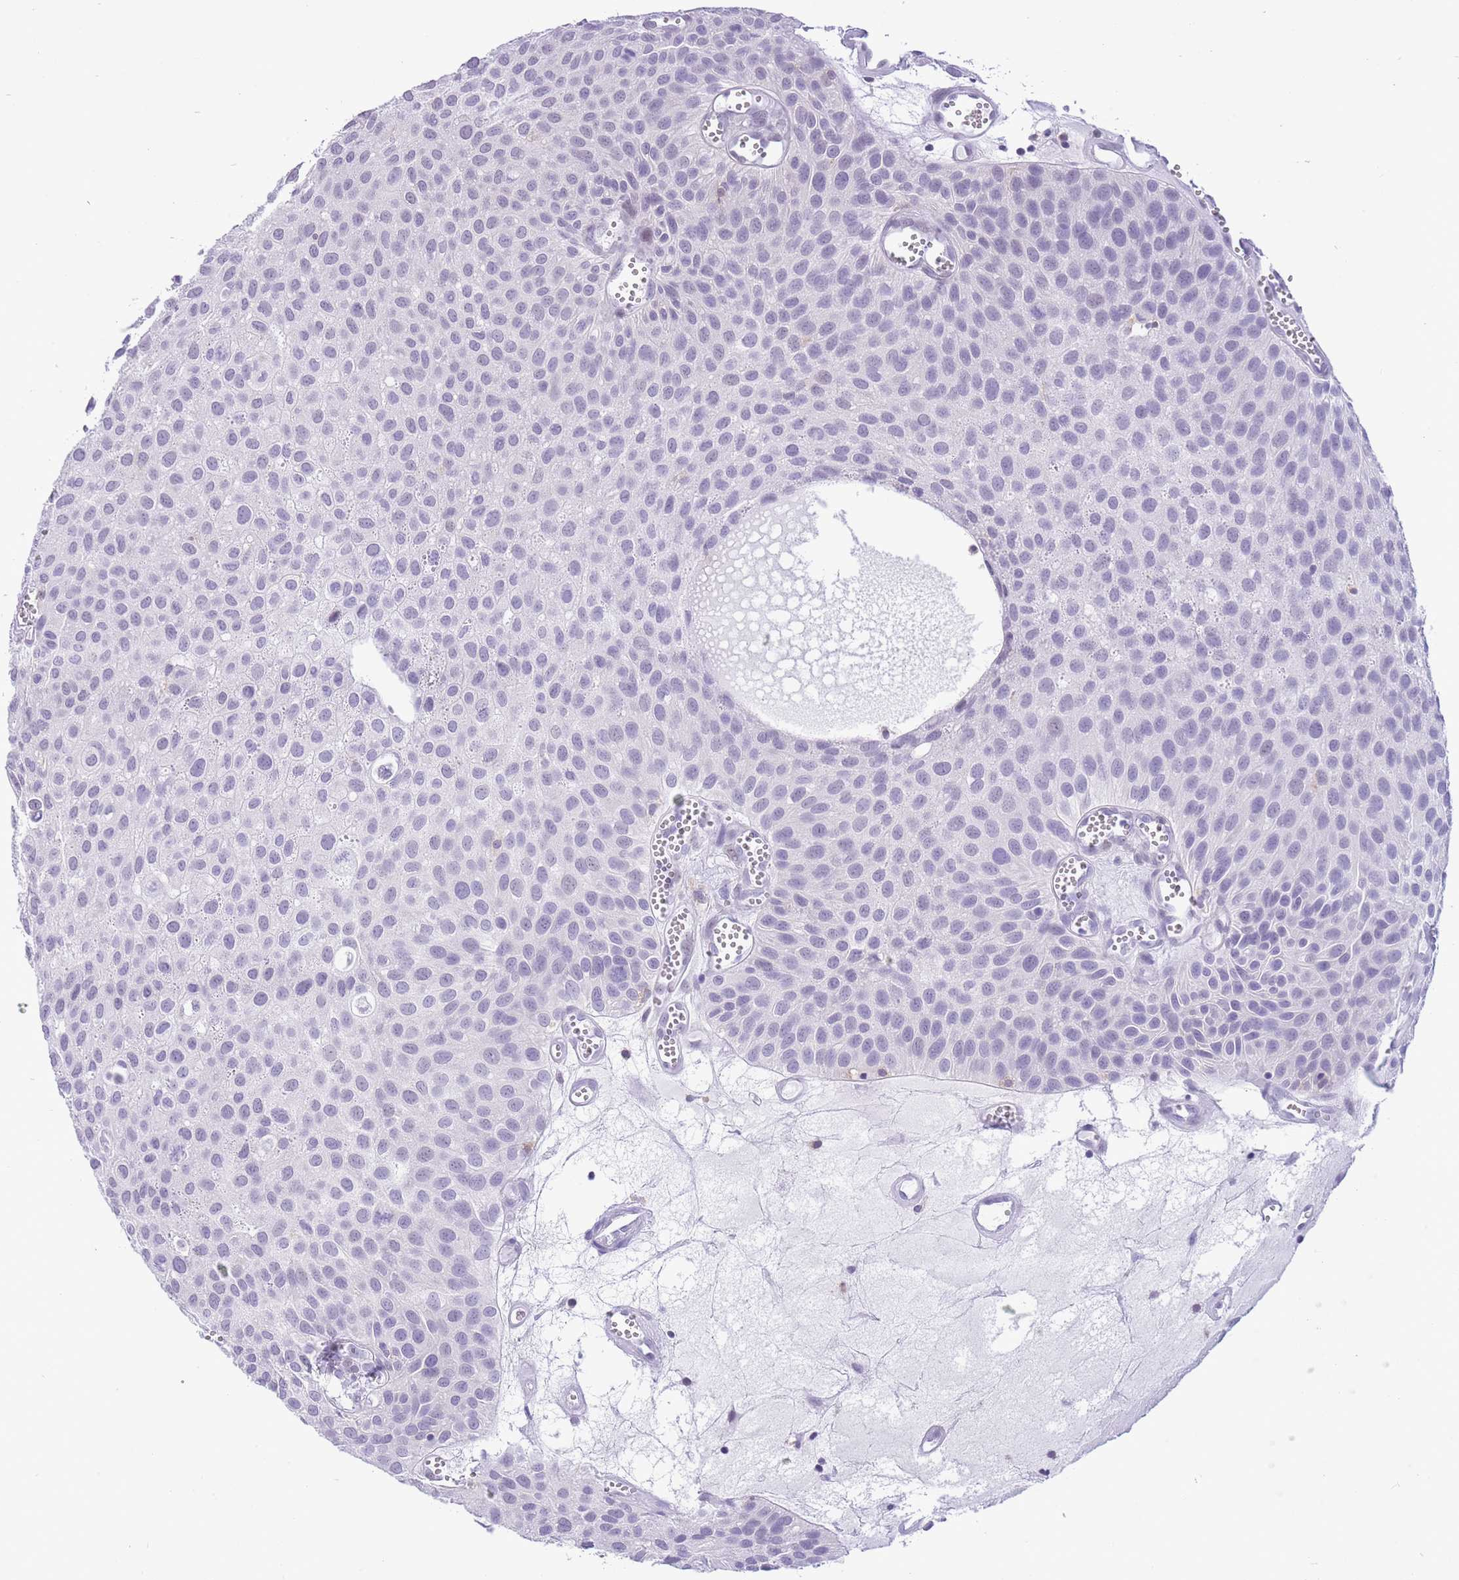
{"staining": {"intensity": "negative", "quantity": "none", "location": "none"}, "tissue": "urothelial cancer", "cell_type": "Tumor cells", "image_type": "cancer", "snomed": [{"axis": "morphology", "description": "Urothelial carcinoma, Low grade"}, {"axis": "topography", "description": "Urinary bladder"}], "caption": "This is a micrograph of IHC staining of urothelial cancer, which shows no staining in tumor cells.", "gene": "PPP1R17", "patient": {"sex": "male", "age": 88}}